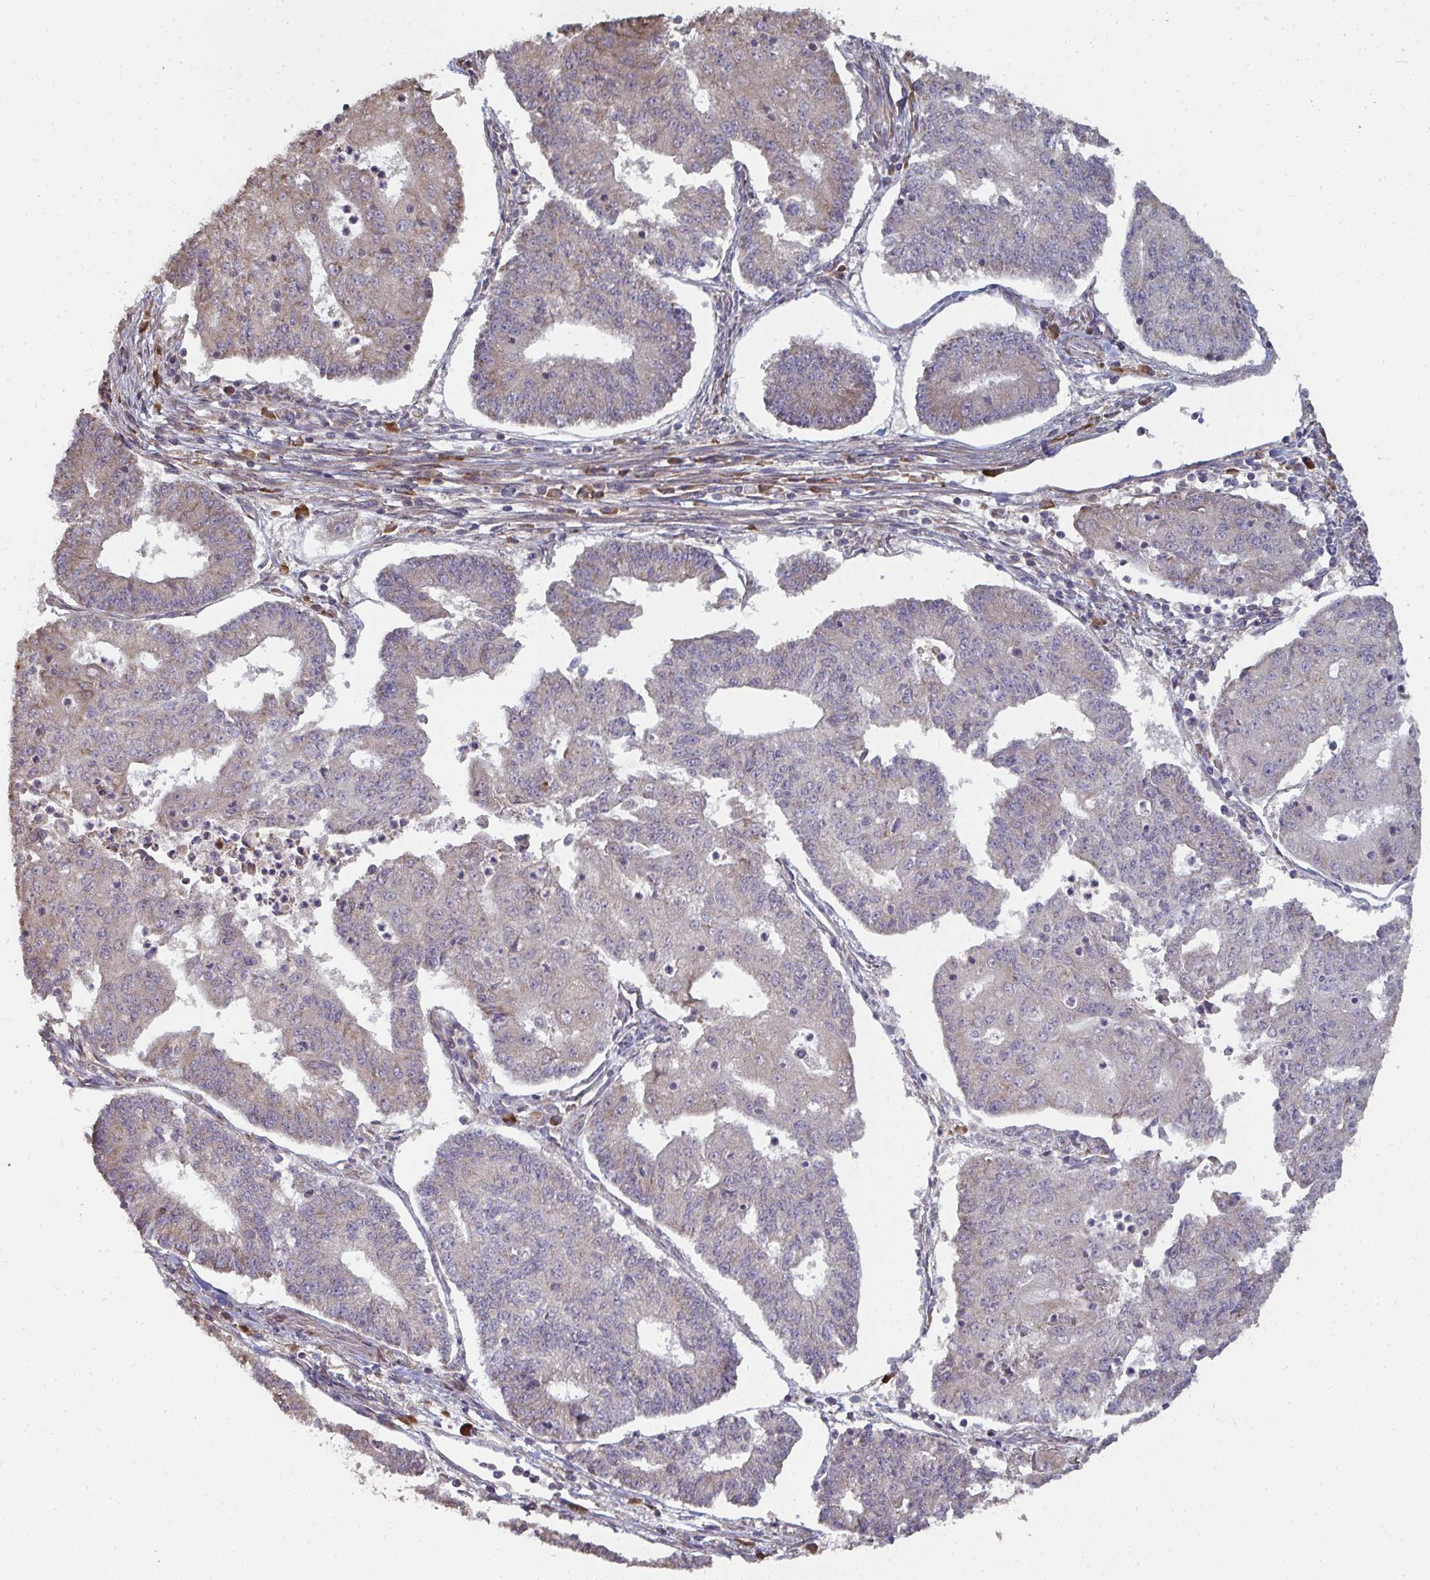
{"staining": {"intensity": "weak", "quantity": "<25%", "location": "cytoplasmic/membranous"}, "tissue": "endometrial cancer", "cell_type": "Tumor cells", "image_type": "cancer", "snomed": [{"axis": "morphology", "description": "Adenocarcinoma, NOS"}, {"axis": "topography", "description": "Endometrium"}], "caption": "This is an IHC histopathology image of human endometrial cancer (adenocarcinoma). There is no staining in tumor cells.", "gene": "ZFYVE28", "patient": {"sex": "female", "age": 56}}